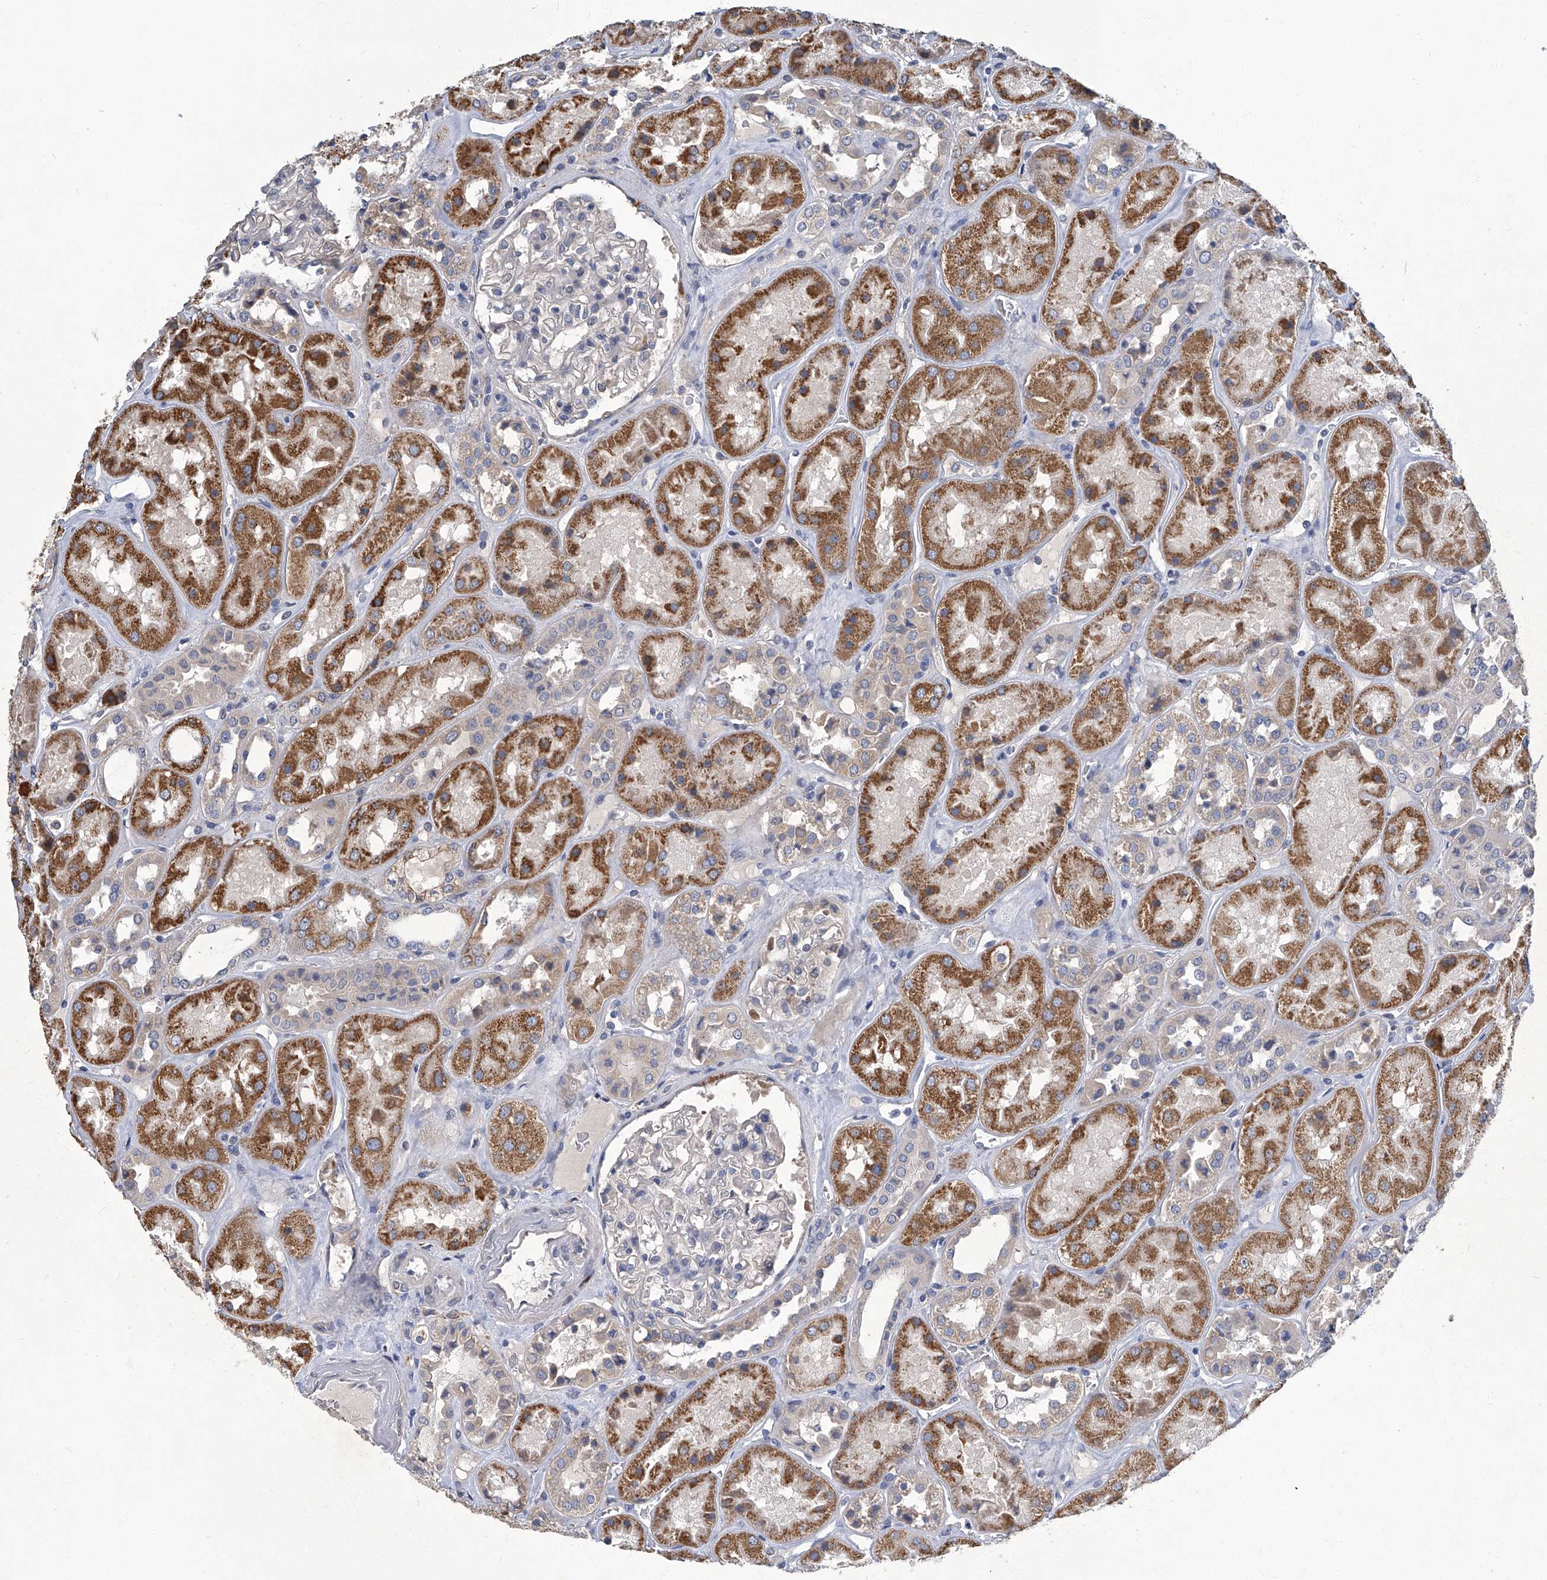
{"staining": {"intensity": "negative", "quantity": "none", "location": "none"}, "tissue": "kidney", "cell_type": "Cells in glomeruli", "image_type": "normal", "snomed": [{"axis": "morphology", "description": "Normal tissue, NOS"}, {"axis": "topography", "description": "Kidney"}], "caption": "Immunohistochemistry of benign human kidney reveals no positivity in cells in glomeruli.", "gene": "TGFBR1", "patient": {"sex": "male", "age": 70}}